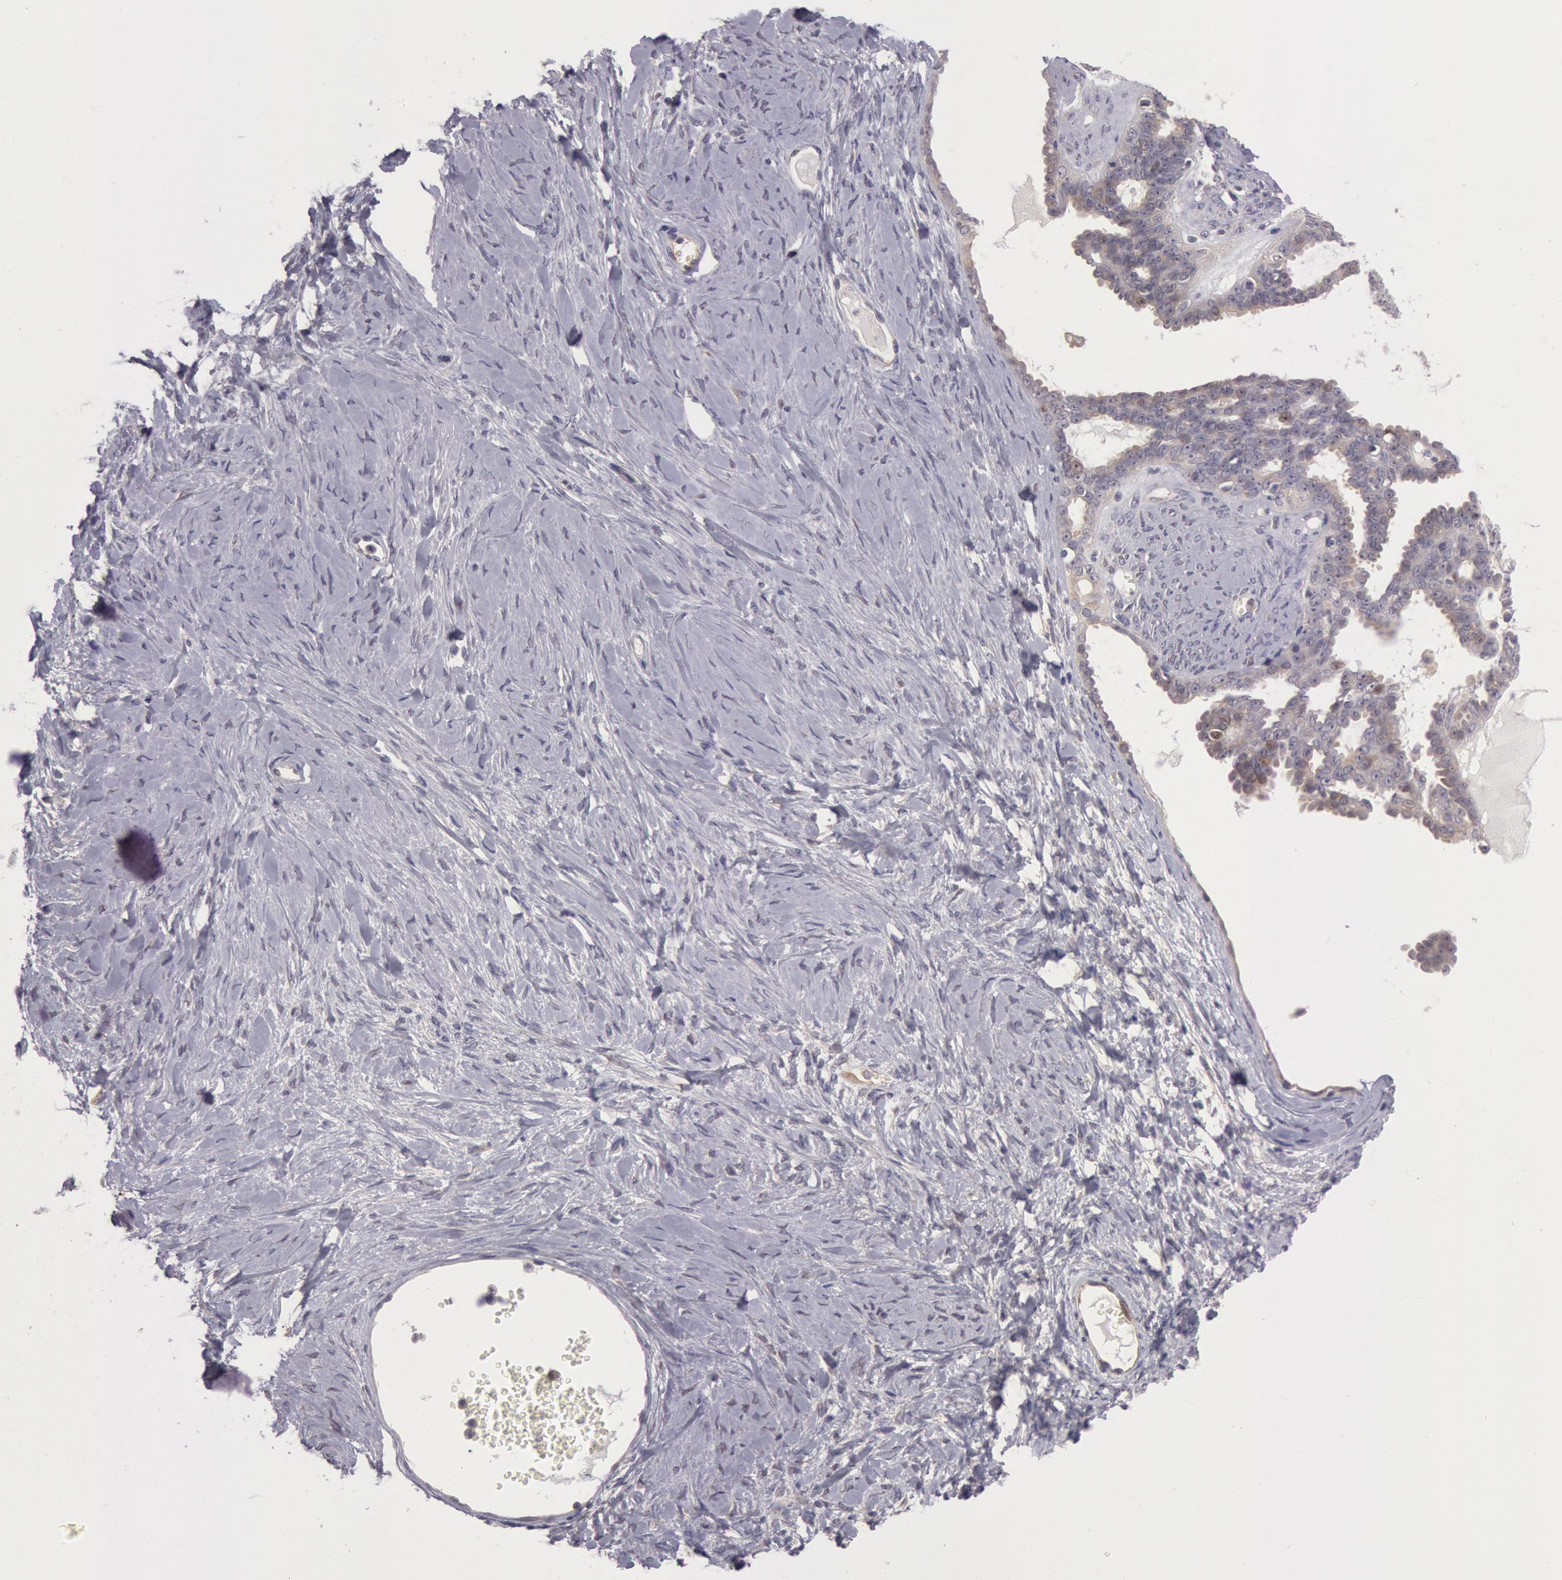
{"staining": {"intensity": "negative", "quantity": "none", "location": "none"}, "tissue": "ovarian cancer", "cell_type": "Tumor cells", "image_type": "cancer", "snomed": [{"axis": "morphology", "description": "Cystadenocarcinoma, serous, NOS"}, {"axis": "topography", "description": "Ovary"}], "caption": "Immunohistochemistry of human serous cystadenocarcinoma (ovarian) demonstrates no expression in tumor cells.", "gene": "AMOTL1", "patient": {"sex": "female", "age": 71}}